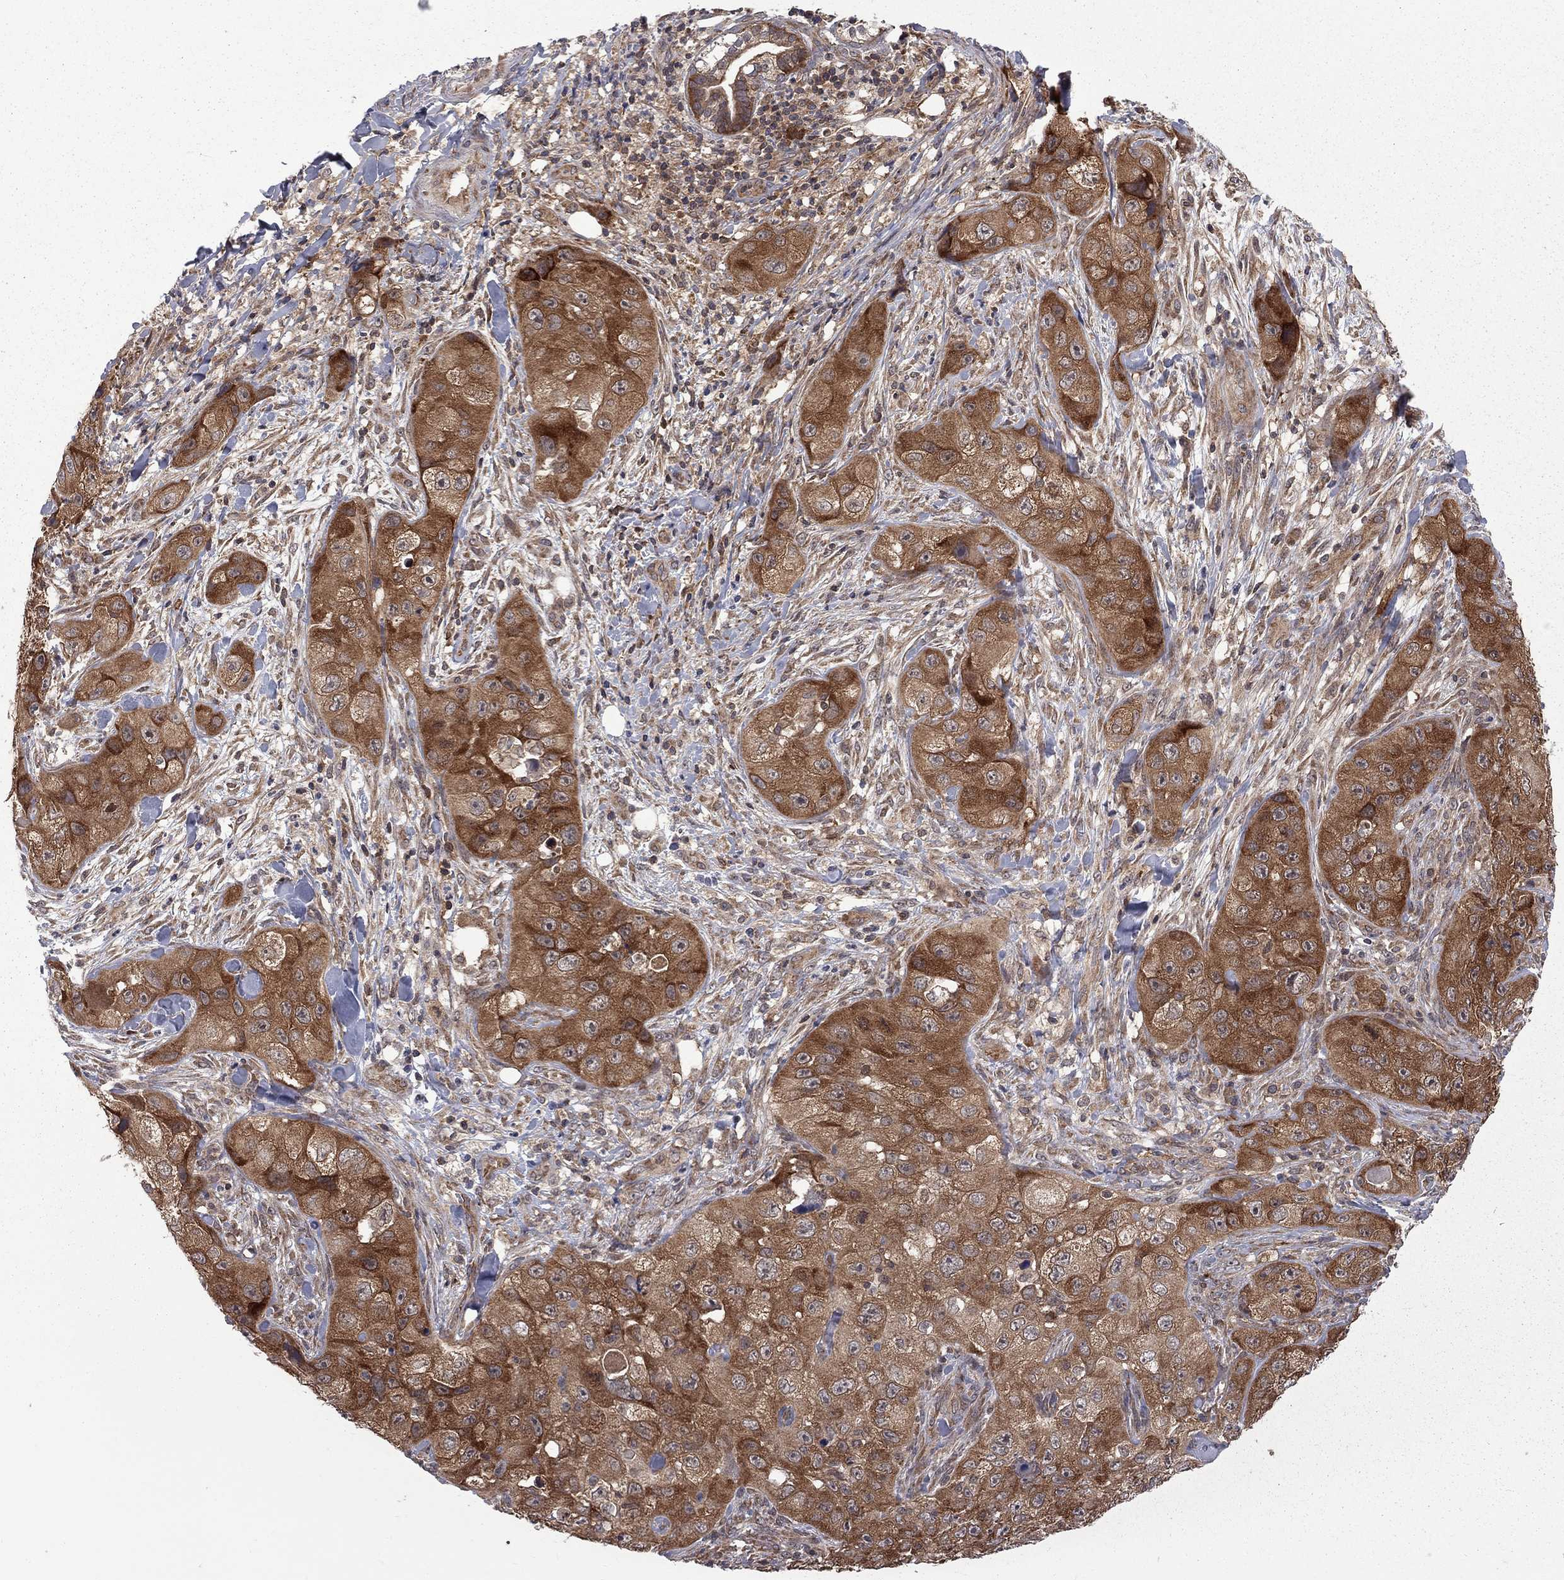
{"staining": {"intensity": "strong", "quantity": ">75%", "location": "cytoplasmic/membranous"}, "tissue": "skin cancer", "cell_type": "Tumor cells", "image_type": "cancer", "snomed": [{"axis": "morphology", "description": "Squamous cell carcinoma, NOS"}, {"axis": "topography", "description": "Skin"}, {"axis": "topography", "description": "Subcutis"}], "caption": "IHC (DAB (3,3'-diaminobenzidine)) staining of human squamous cell carcinoma (skin) reveals strong cytoplasmic/membranous protein staining in approximately >75% of tumor cells.", "gene": "NAA50", "patient": {"sex": "male", "age": 73}}